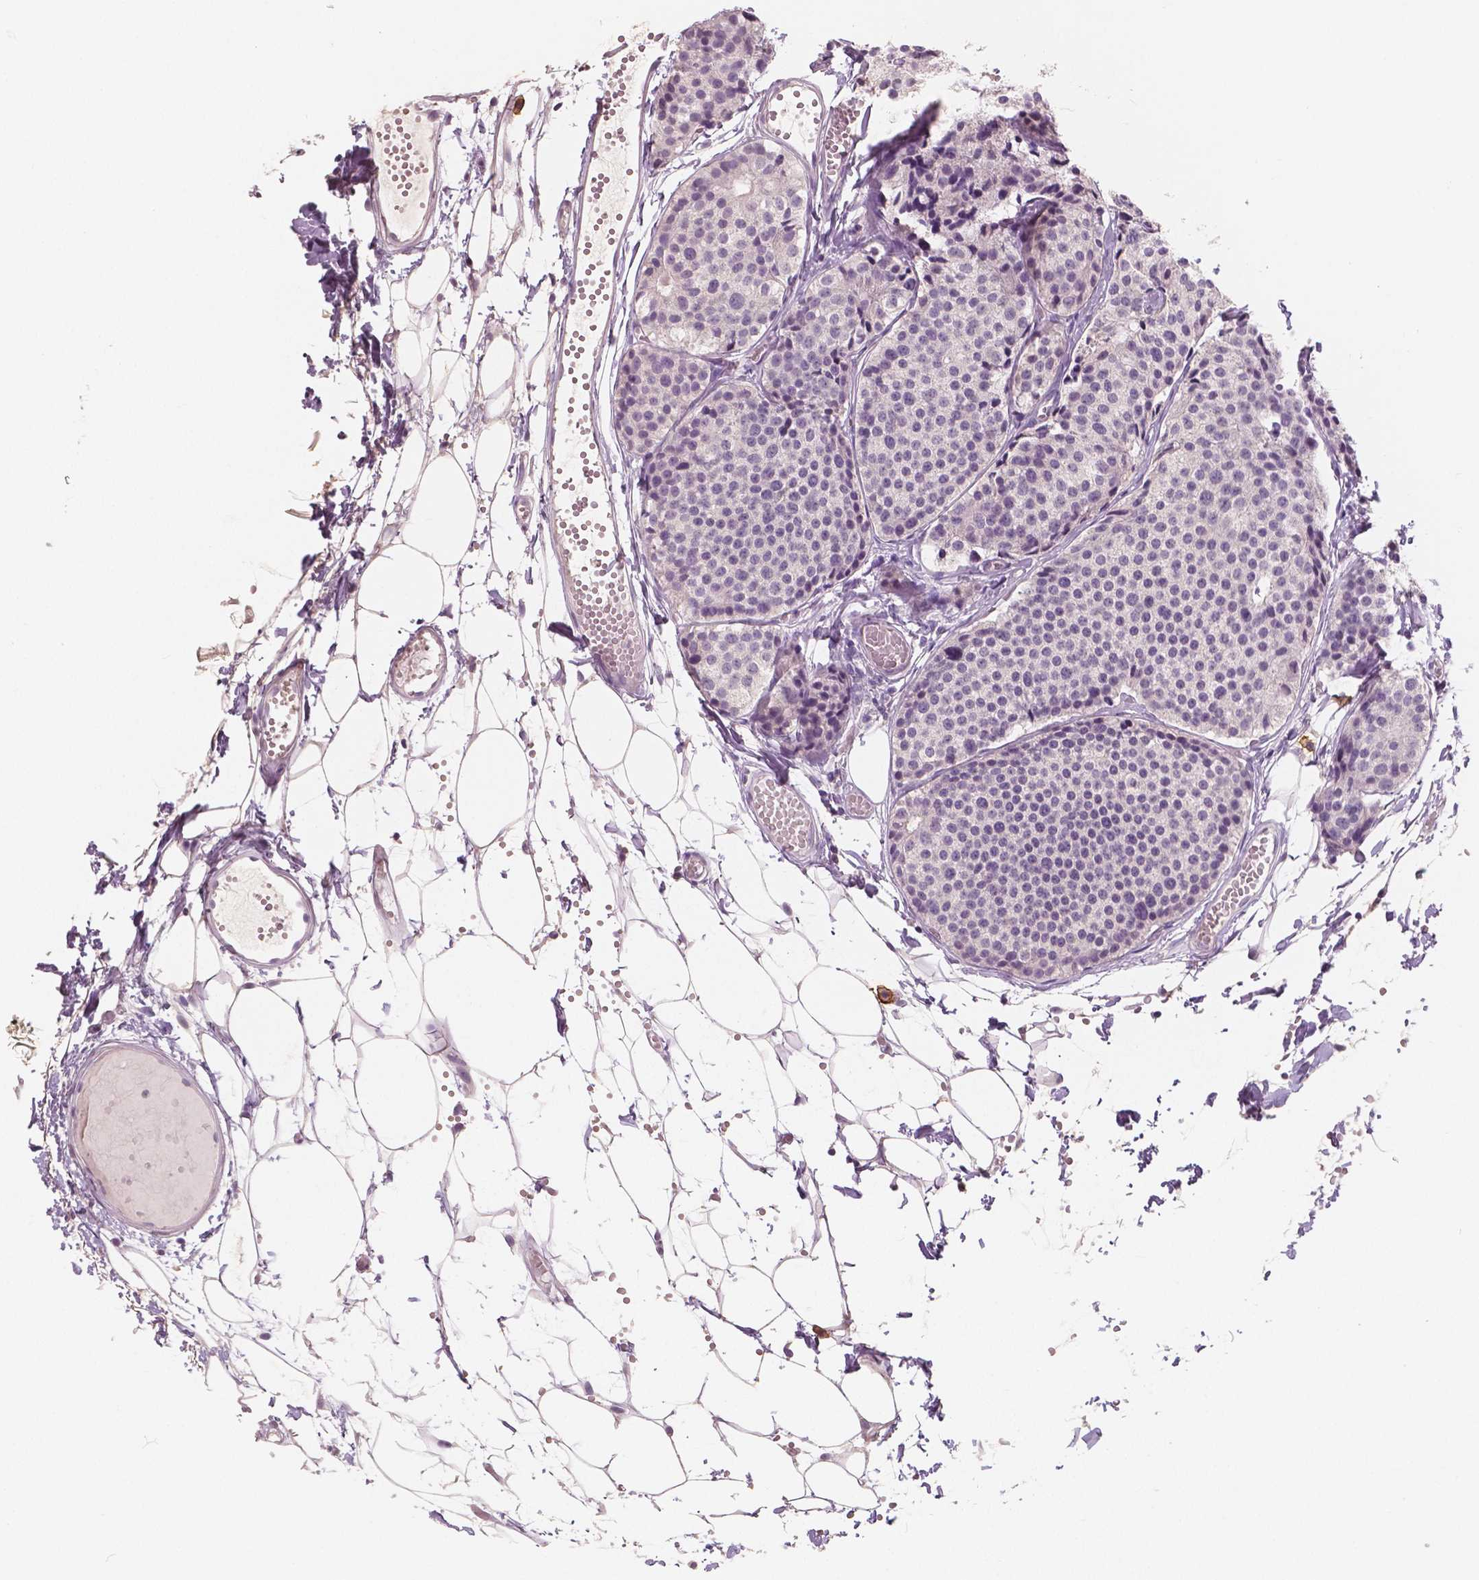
{"staining": {"intensity": "negative", "quantity": "none", "location": "none"}, "tissue": "carcinoid", "cell_type": "Tumor cells", "image_type": "cancer", "snomed": [{"axis": "morphology", "description": "Carcinoid, malignant, NOS"}, {"axis": "topography", "description": "Small intestine"}], "caption": "Tumor cells show no significant protein positivity in malignant carcinoid. (DAB (3,3'-diaminobenzidine) immunohistochemistry (IHC) visualized using brightfield microscopy, high magnification).", "gene": "KIT", "patient": {"sex": "female", "age": 65}}